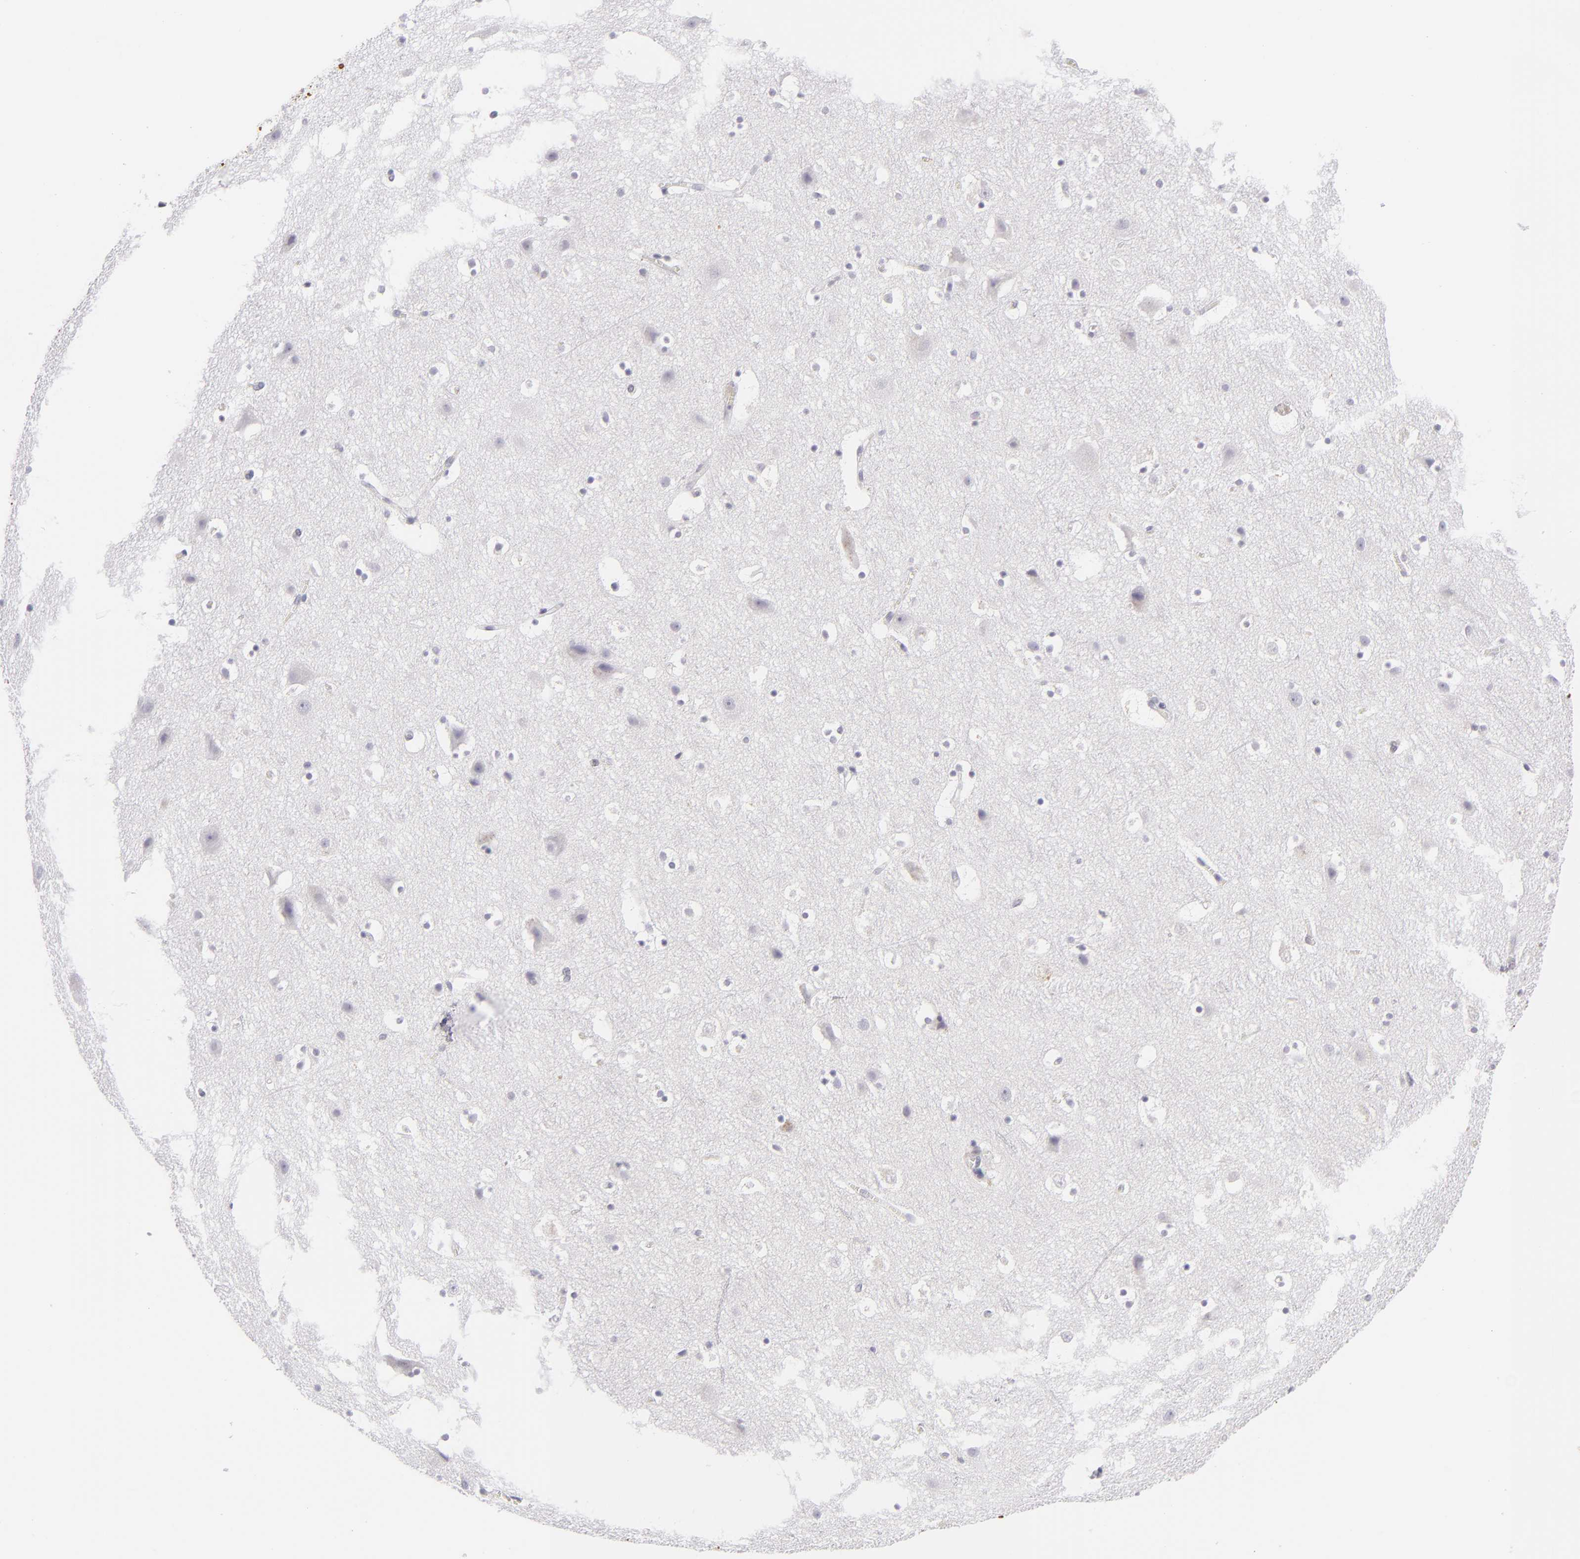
{"staining": {"intensity": "negative", "quantity": "none", "location": "none"}, "tissue": "cerebral cortex", "cell_type": "Endothelial cells", "image_type": "normal", "snomed": [{"axis": "morphology", "description": "Normal tissue, NOS"}, {"axis": "topography", "description": "Cerebral cortex"}], "caption": "This is a image of IHC staining of normal cerebral cortex, which shows no expression in endothelial cells. (IHC, brightfield microscopy, high magnification).", "gene": "TNNC1", "patient": {"sex": "male", "age": 45}}